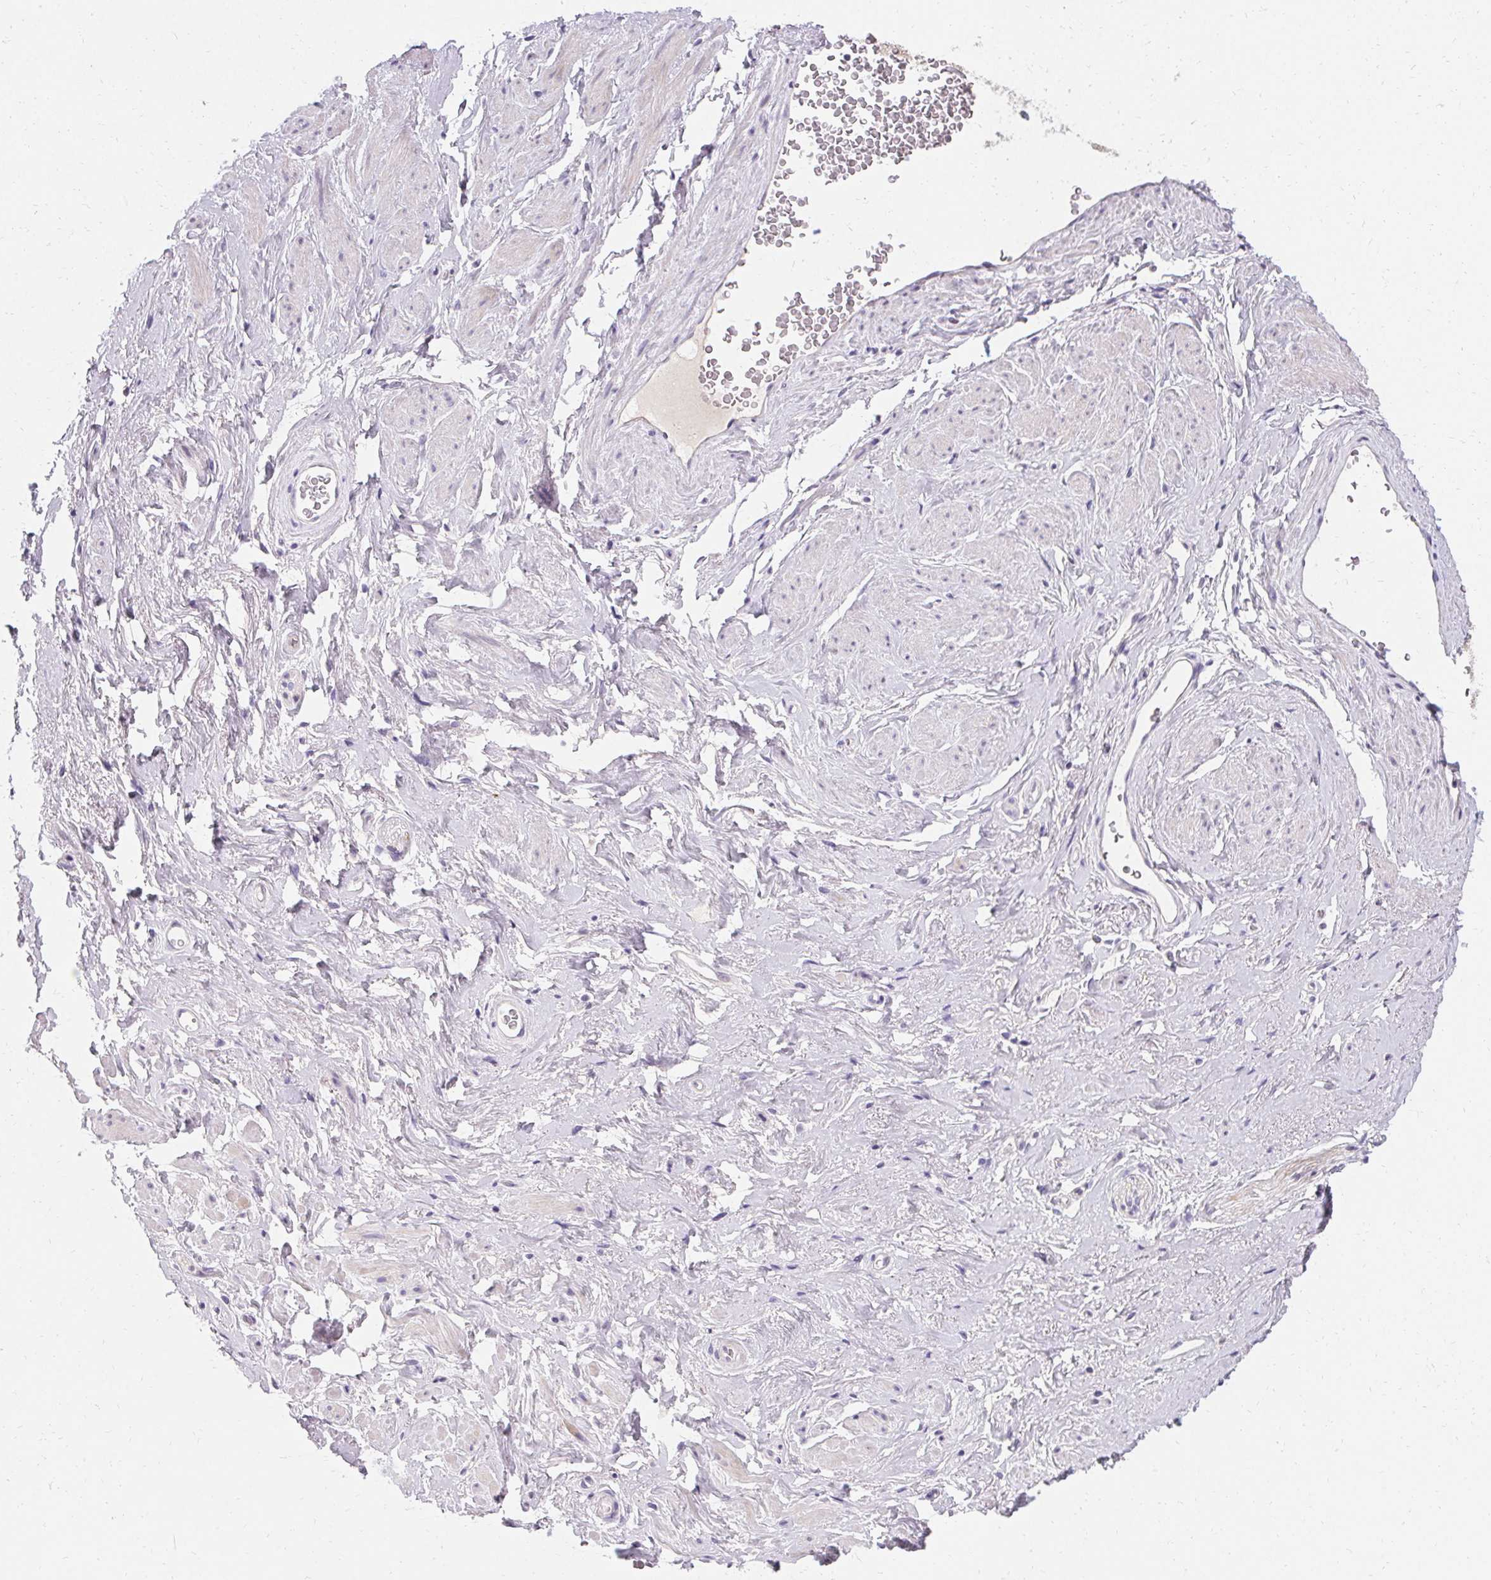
{"staining": {"intensity": "negative", "quantity": "none", "location": "none"}, "tissue": "adipose tissue", "cell_type": "Adipocytes", "image_type": "normal", "snomed": [{"axis": "morphology", "description": "Normal tissue, NOS"}, {"axis": "topography", "description": "Vagina"}, {"axis": "topography", "description": "Peripheral nerve tissue"}], "caption": "High power microscopy photomicrograph of an immunohistochemistry (IHC) photomicrograph of unremarkable adipose tissue, revealing no significant positivity in adipocytes.", "gene": "TRIP13", "patient": {"sex": "female", "age": 71}}